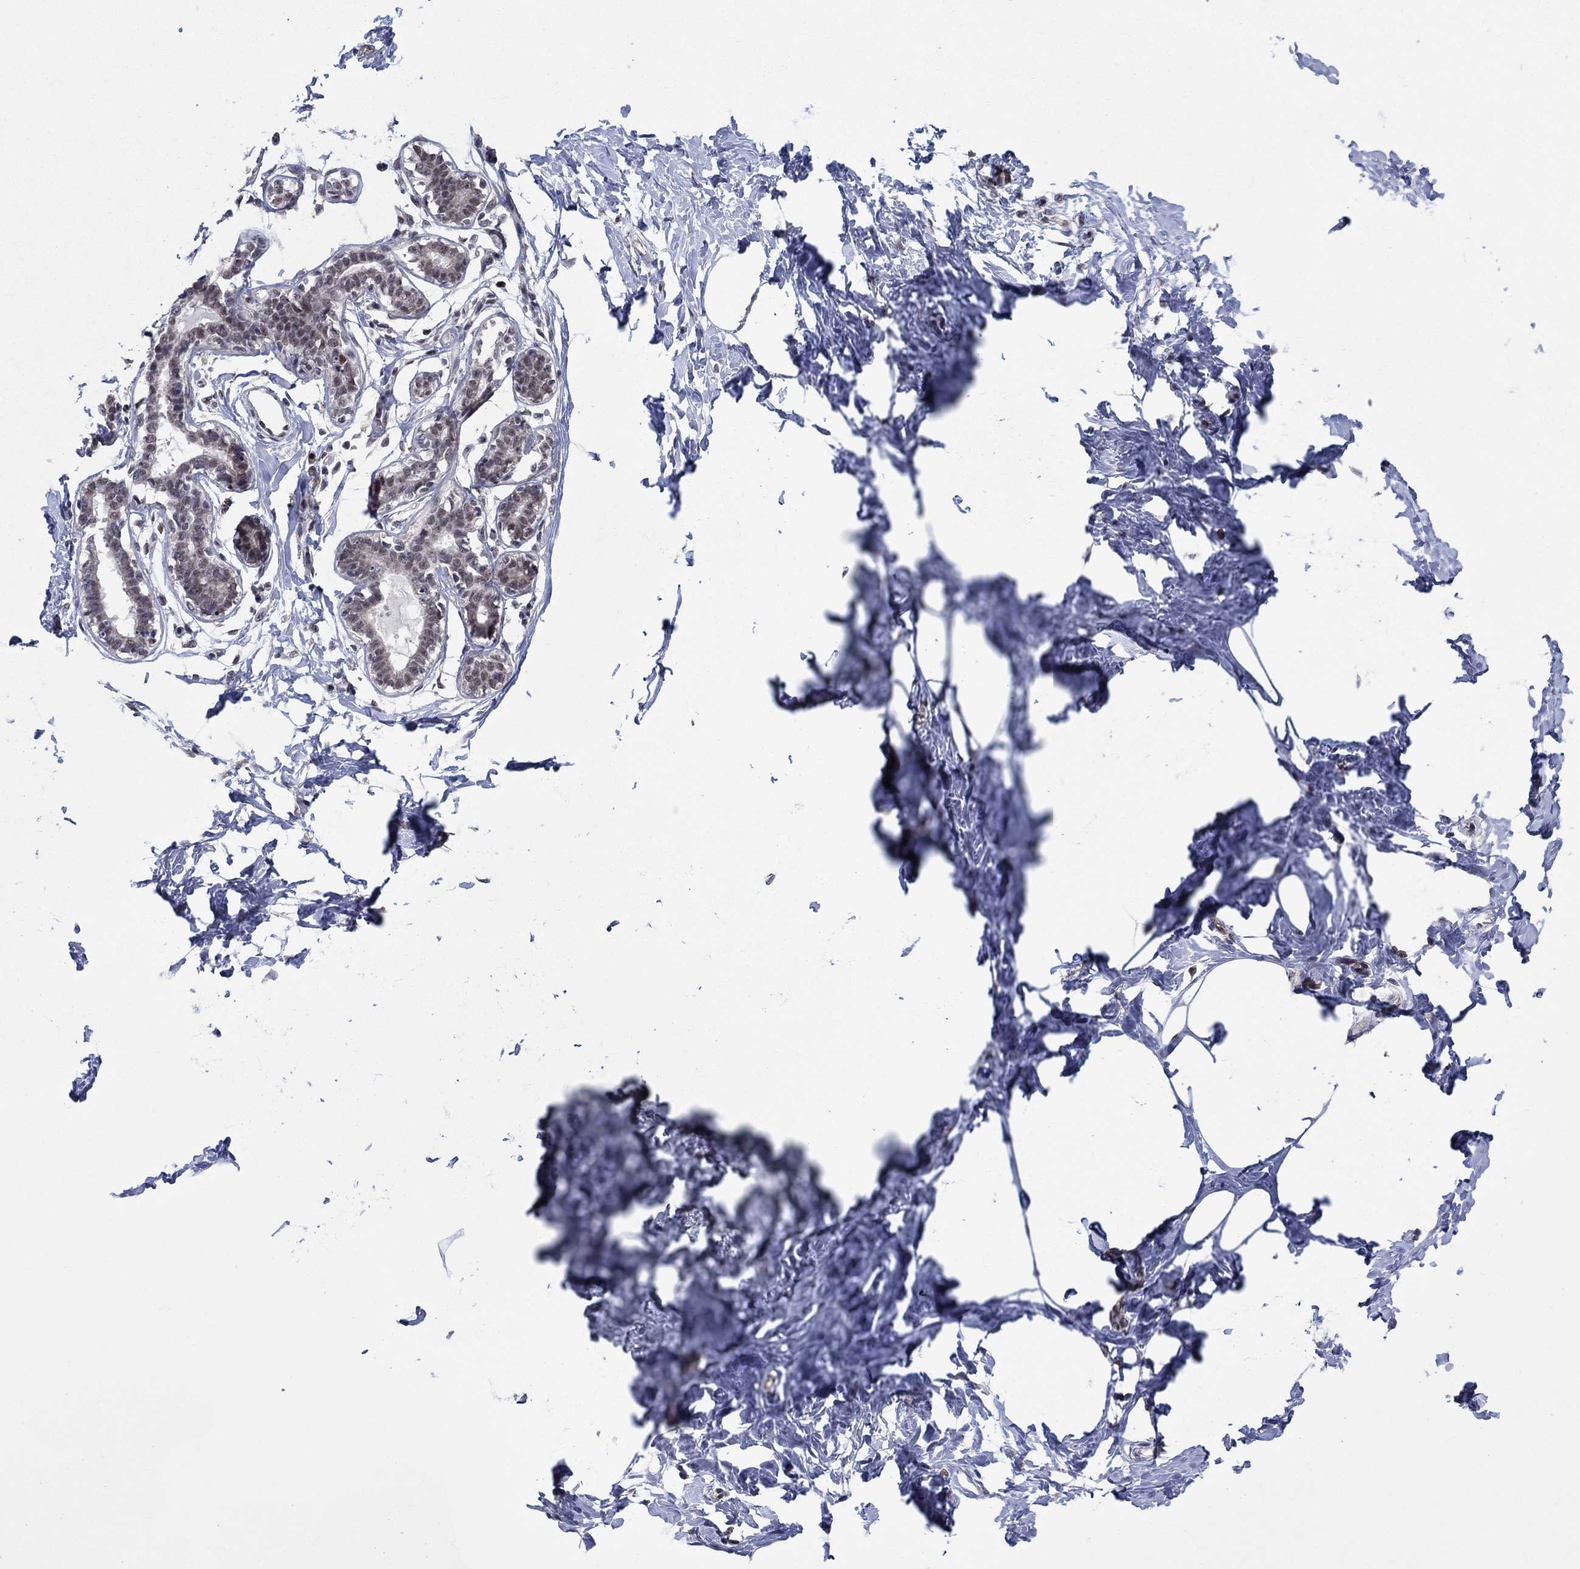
{"staining": {"intensity": "negative", "quantity": "none", "location": "none"}, "tissue": "breast", "cell_type": "Adipocytes", "image_type": "normal", "snomed": [{"axis": "morphology", "description": "Normal tissue, NOS"}, {"axis": "morphology", "description": "Lobular carcinoma, in situ"}, {"axis": "topography", "description": "Breast"}], "caption": "A histopathology image of human breast is negative for staining in adipocytes.", "gene": "CDCA5", "patient": {"sex": "female", "age": 35}}